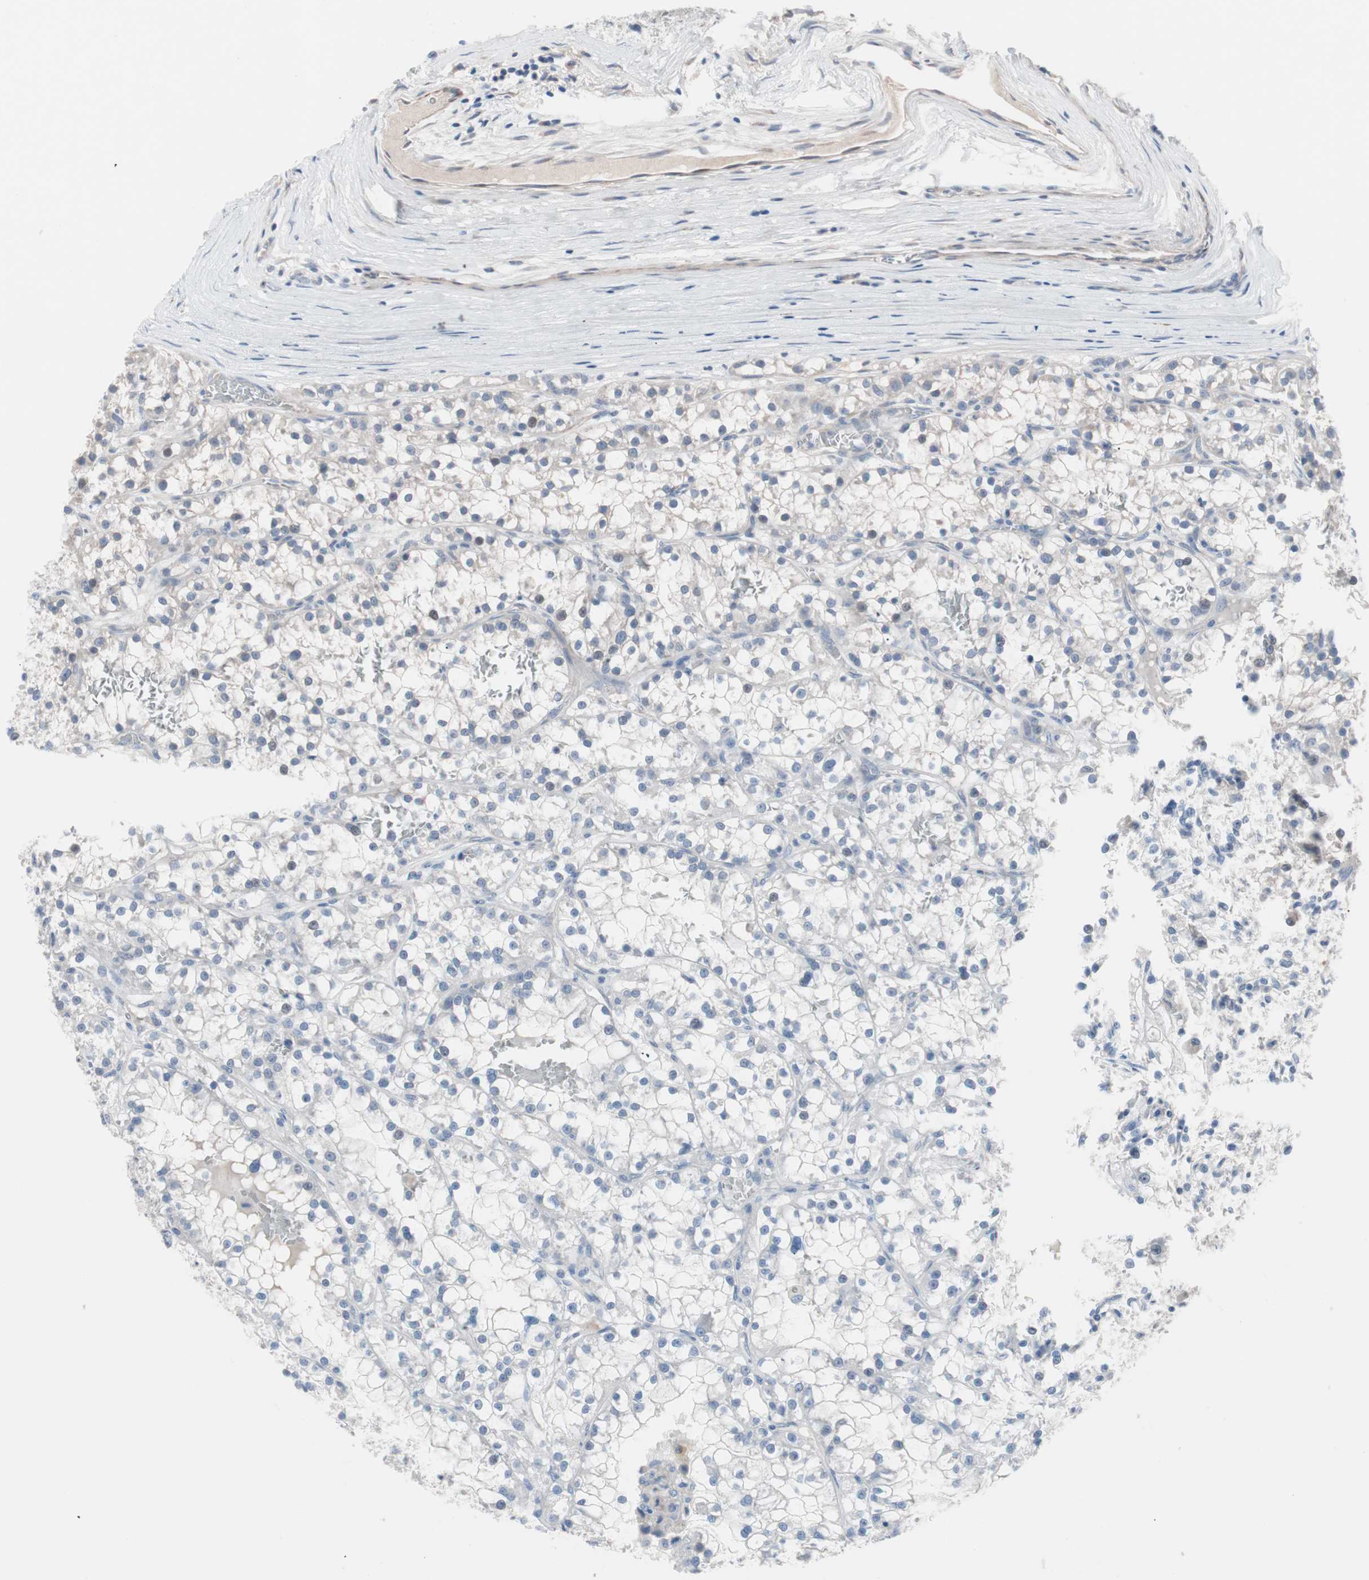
{"staining": {"intensity": "negative", "quantity": "none", "location": "none"}, "tissue": "renal cancer", "cell_type": "Tumor cells", "image_type": "cancer", "snomed": [{"axis": "morphology", "description": "Adenocarcinoma, NOS"}, {"axis": "topography", "description": "Kidney"}], "caption": "Tumor cells show no significant protein positivity in adenocarcinoma (renal). Brightfield microscopy of immunohistochemistry (IHC) stained with DAB (brown) and hematoxylin (blue), captured at high magnification.", "gene": "ULBP1", "patient": {"sex": "female", "age": 52}}